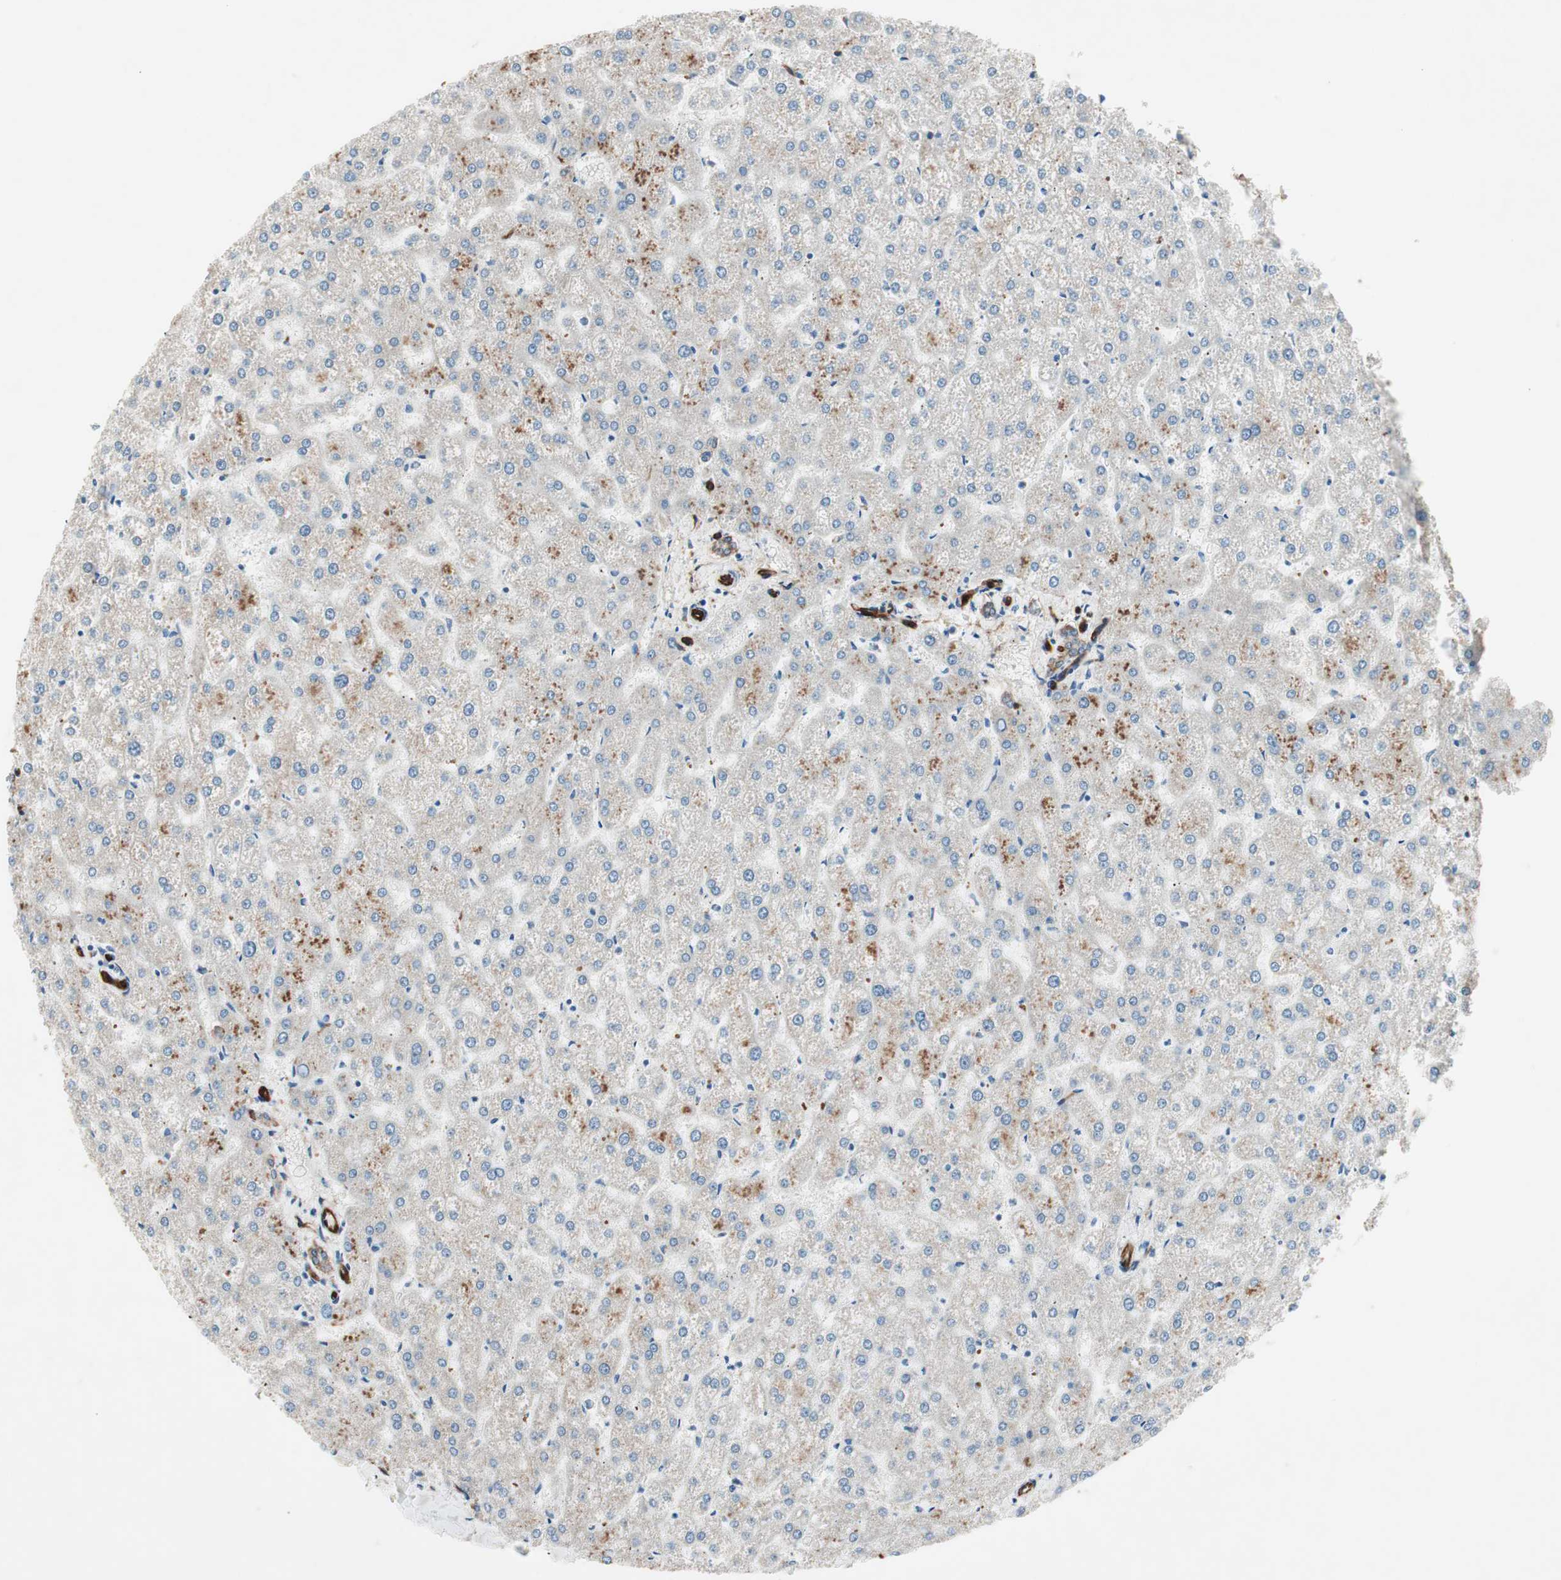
{"staining": {"intensity": "strong", "quantity": "<25%", "location": "cytoplasmic/membranous"}, "tissue": "liver", "cell_type": "Hepatocytes", "image_type": "normal", "snomed": [{"axis": "morphology", "description": "Normal tissue, NOS"}, {"axis": "topography", "description": "Liver"}], "caption": "High-power microscopy captured an immunohistochemistry (IHC) micrograph of benign liver, revealing strong cytoplasmic/membranous positivity in approximately <25% of hepatocytes. Nuclei are stained in blue.", "gene": "ITGB4", "patient": {"sex": "female", "age": 32}}